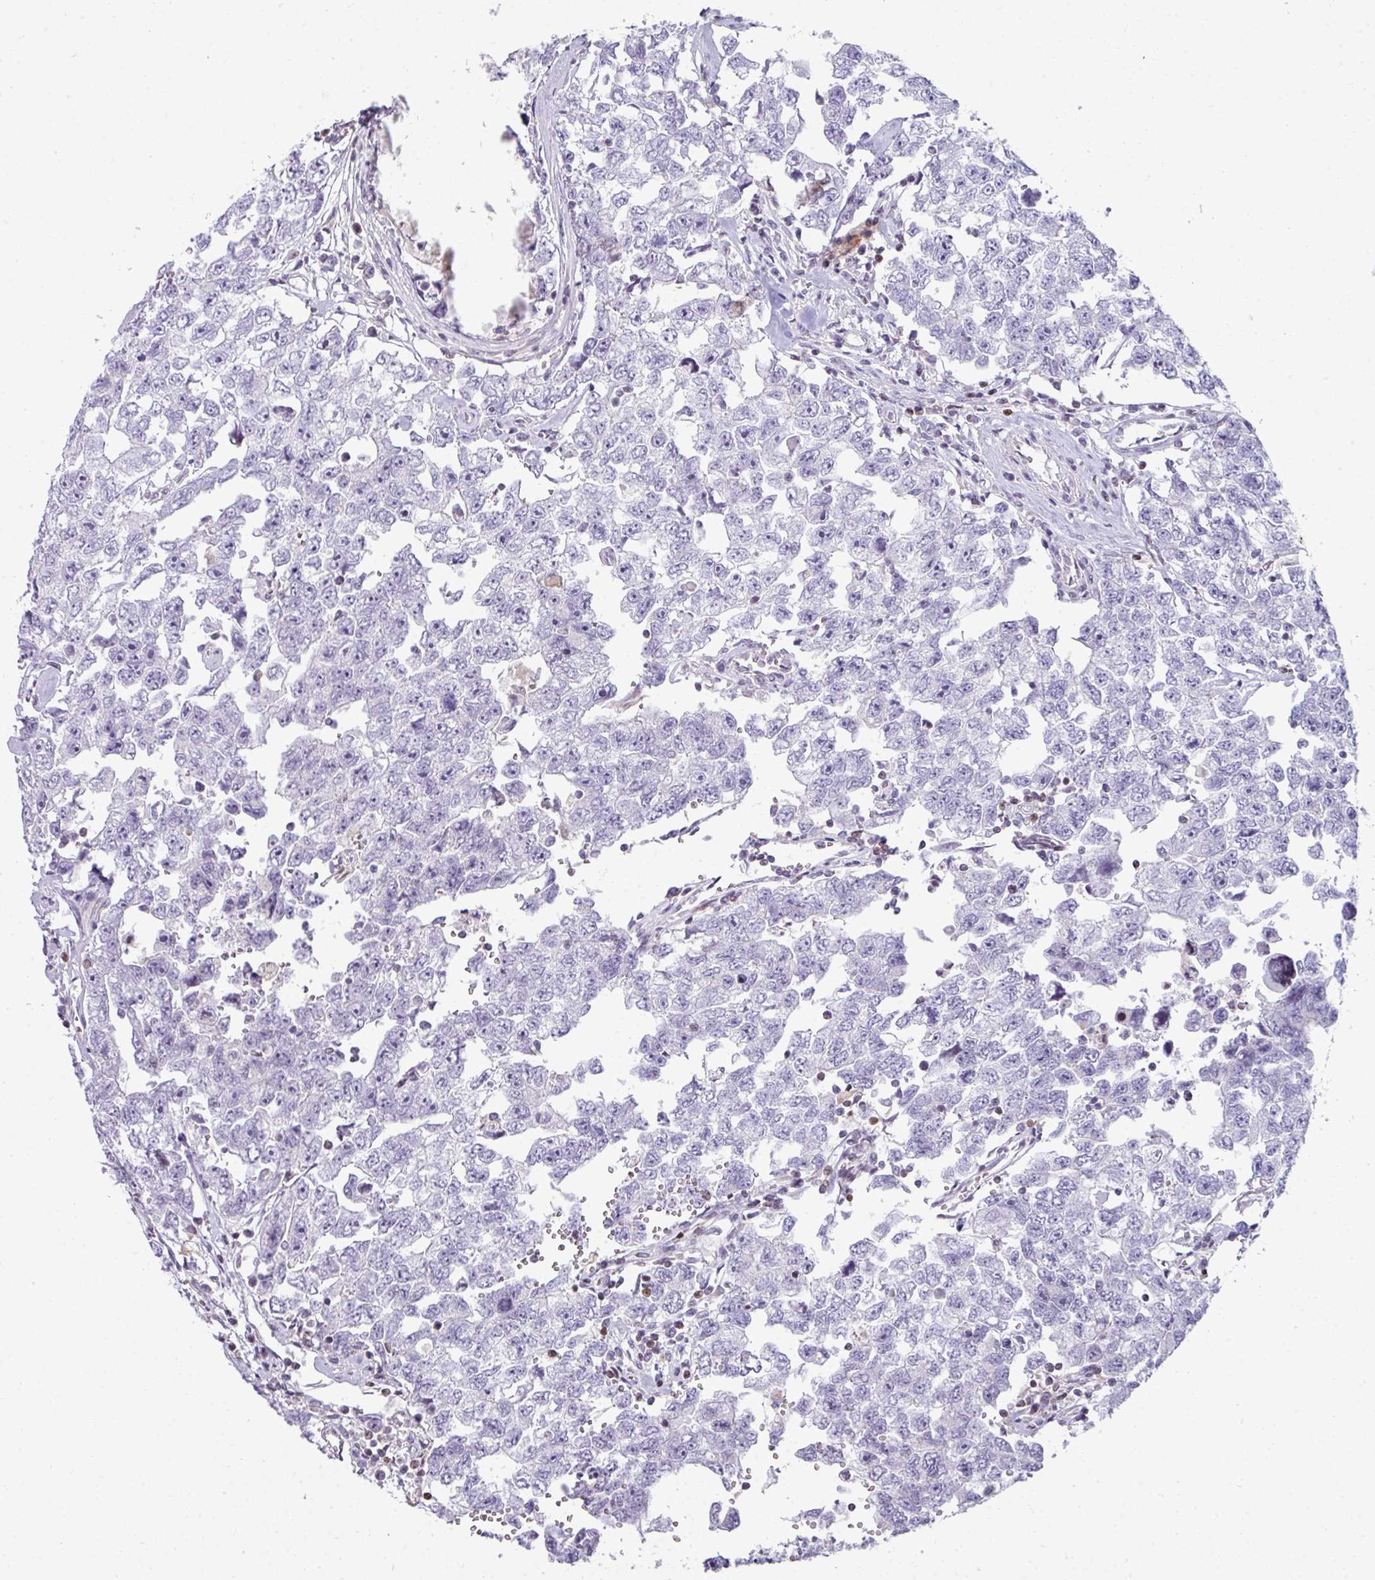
{"staining": {"intensity": "negative", "quantity": "none", "location": "none"}, "tissue": "testis cancer", "cell_type": "Tumor cells", "image_type": "cancer", "snomed": [{"axis": "morphology", "description": "Carcinoma, Embryonal, NOS"}, {"axis": "topography", "description": "Testis"}], "caption": "Tumor cells are negative for brown protein staining in testis cancer (embryonal carcinoma).", "gene": "STAT5A", "patient": {"sex": "male", "age": 22}}